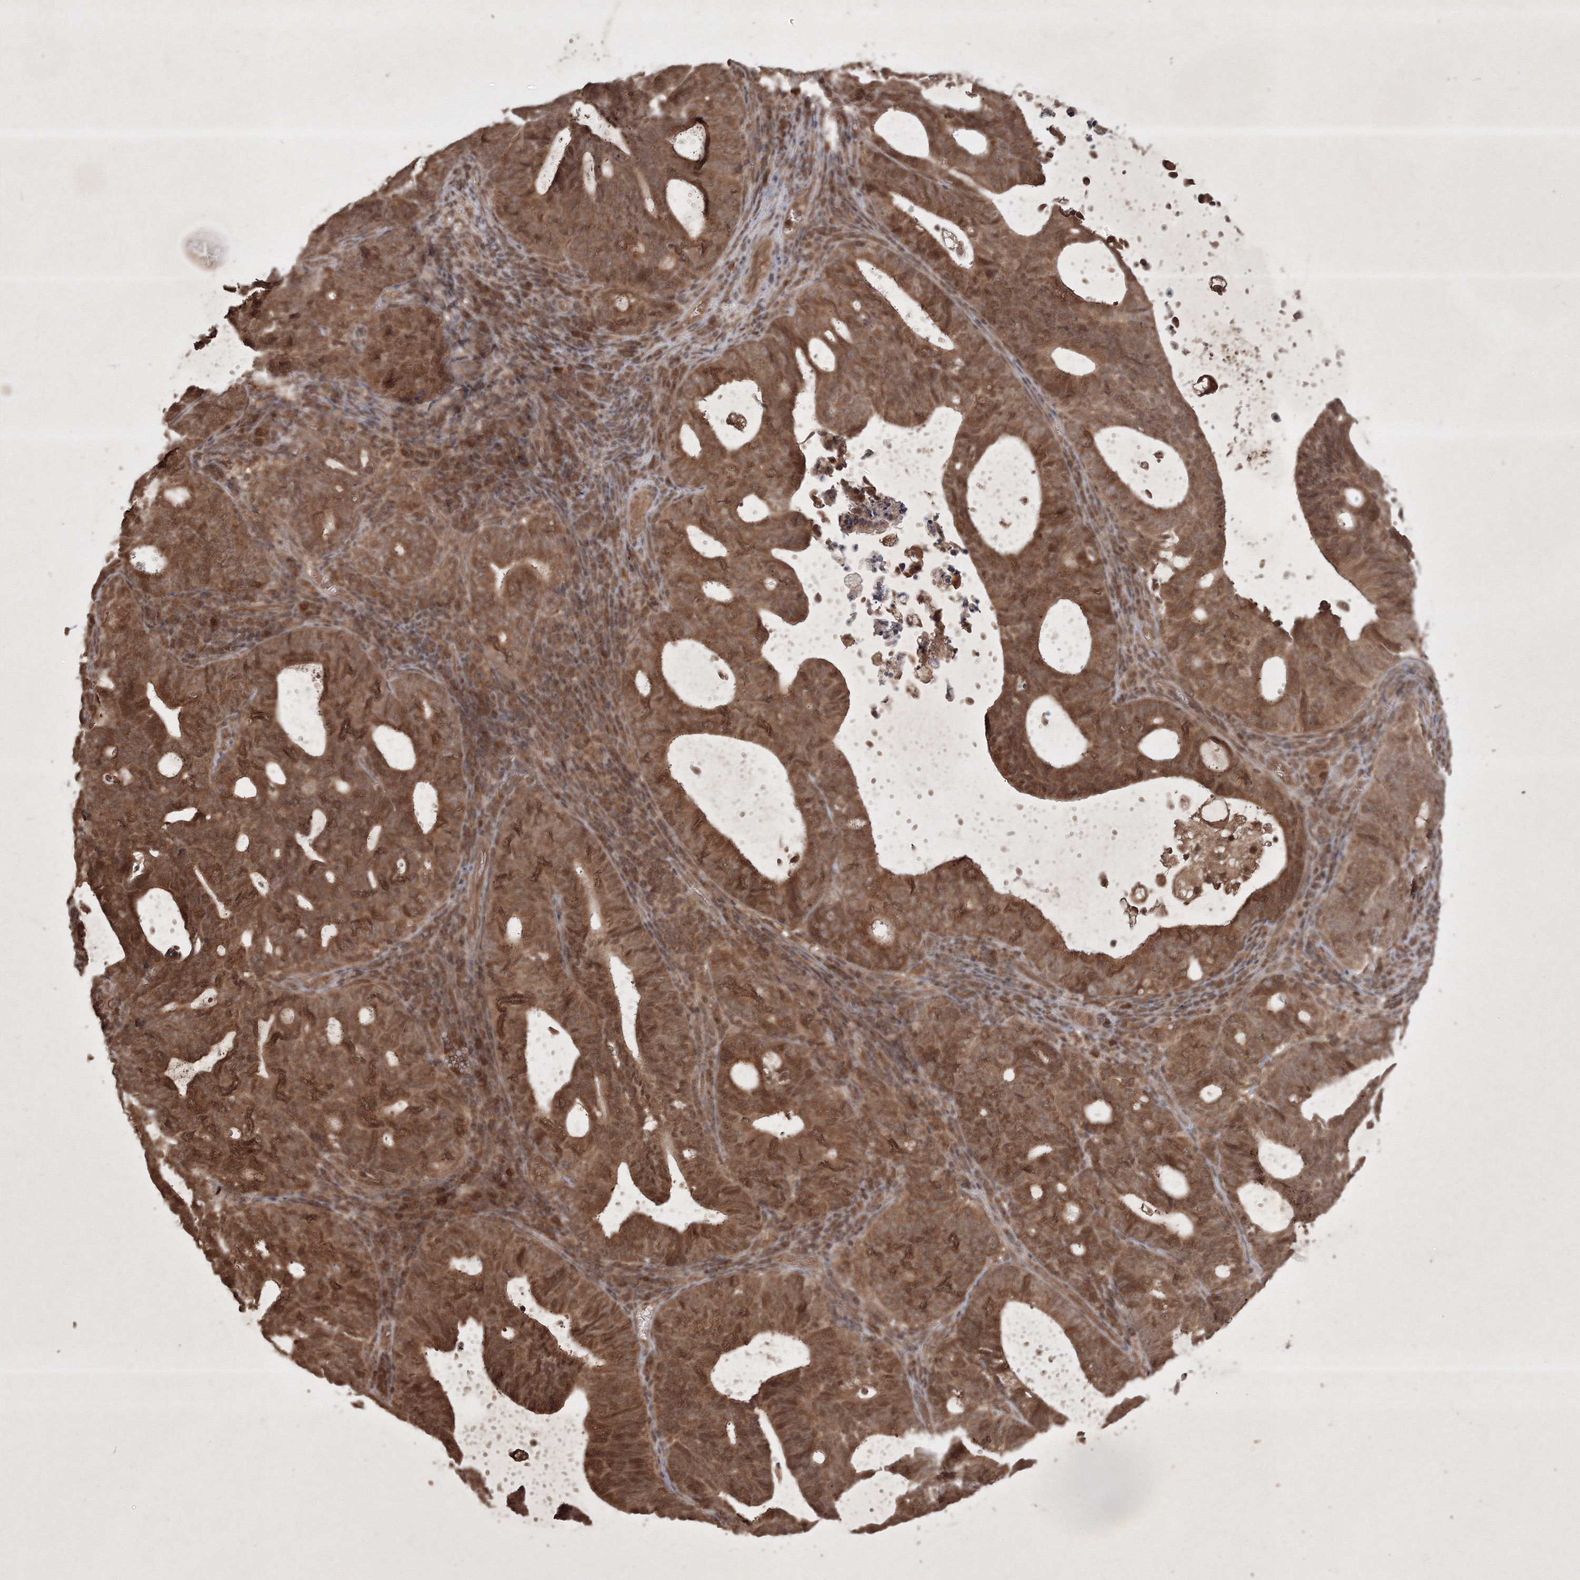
{"staining": {"intensity": "moderate", "quantity": ">75%", "location": "cytoplasmic/membranous,nuclear"}, "tissue": "endometrial cancer", "cell_type": "Tumor cells", "image_type": "cancer", "snomed": [{"axis": "morphology", "description": "Adenocarcinoma, NOS"}, {"axis": "topography", "description": "Uterus"}], "caption": "The immunohistochemical stain highlights moderate cytoplasmic/membranous and nuclear positivity in tumor cells of endometrial cancer (adenocarcinoma) tissue. (DAB IHC with brightfield microscopy, high magnification).", "gene": "PELI3", "patient": {"sex": "female", "age": 83}}